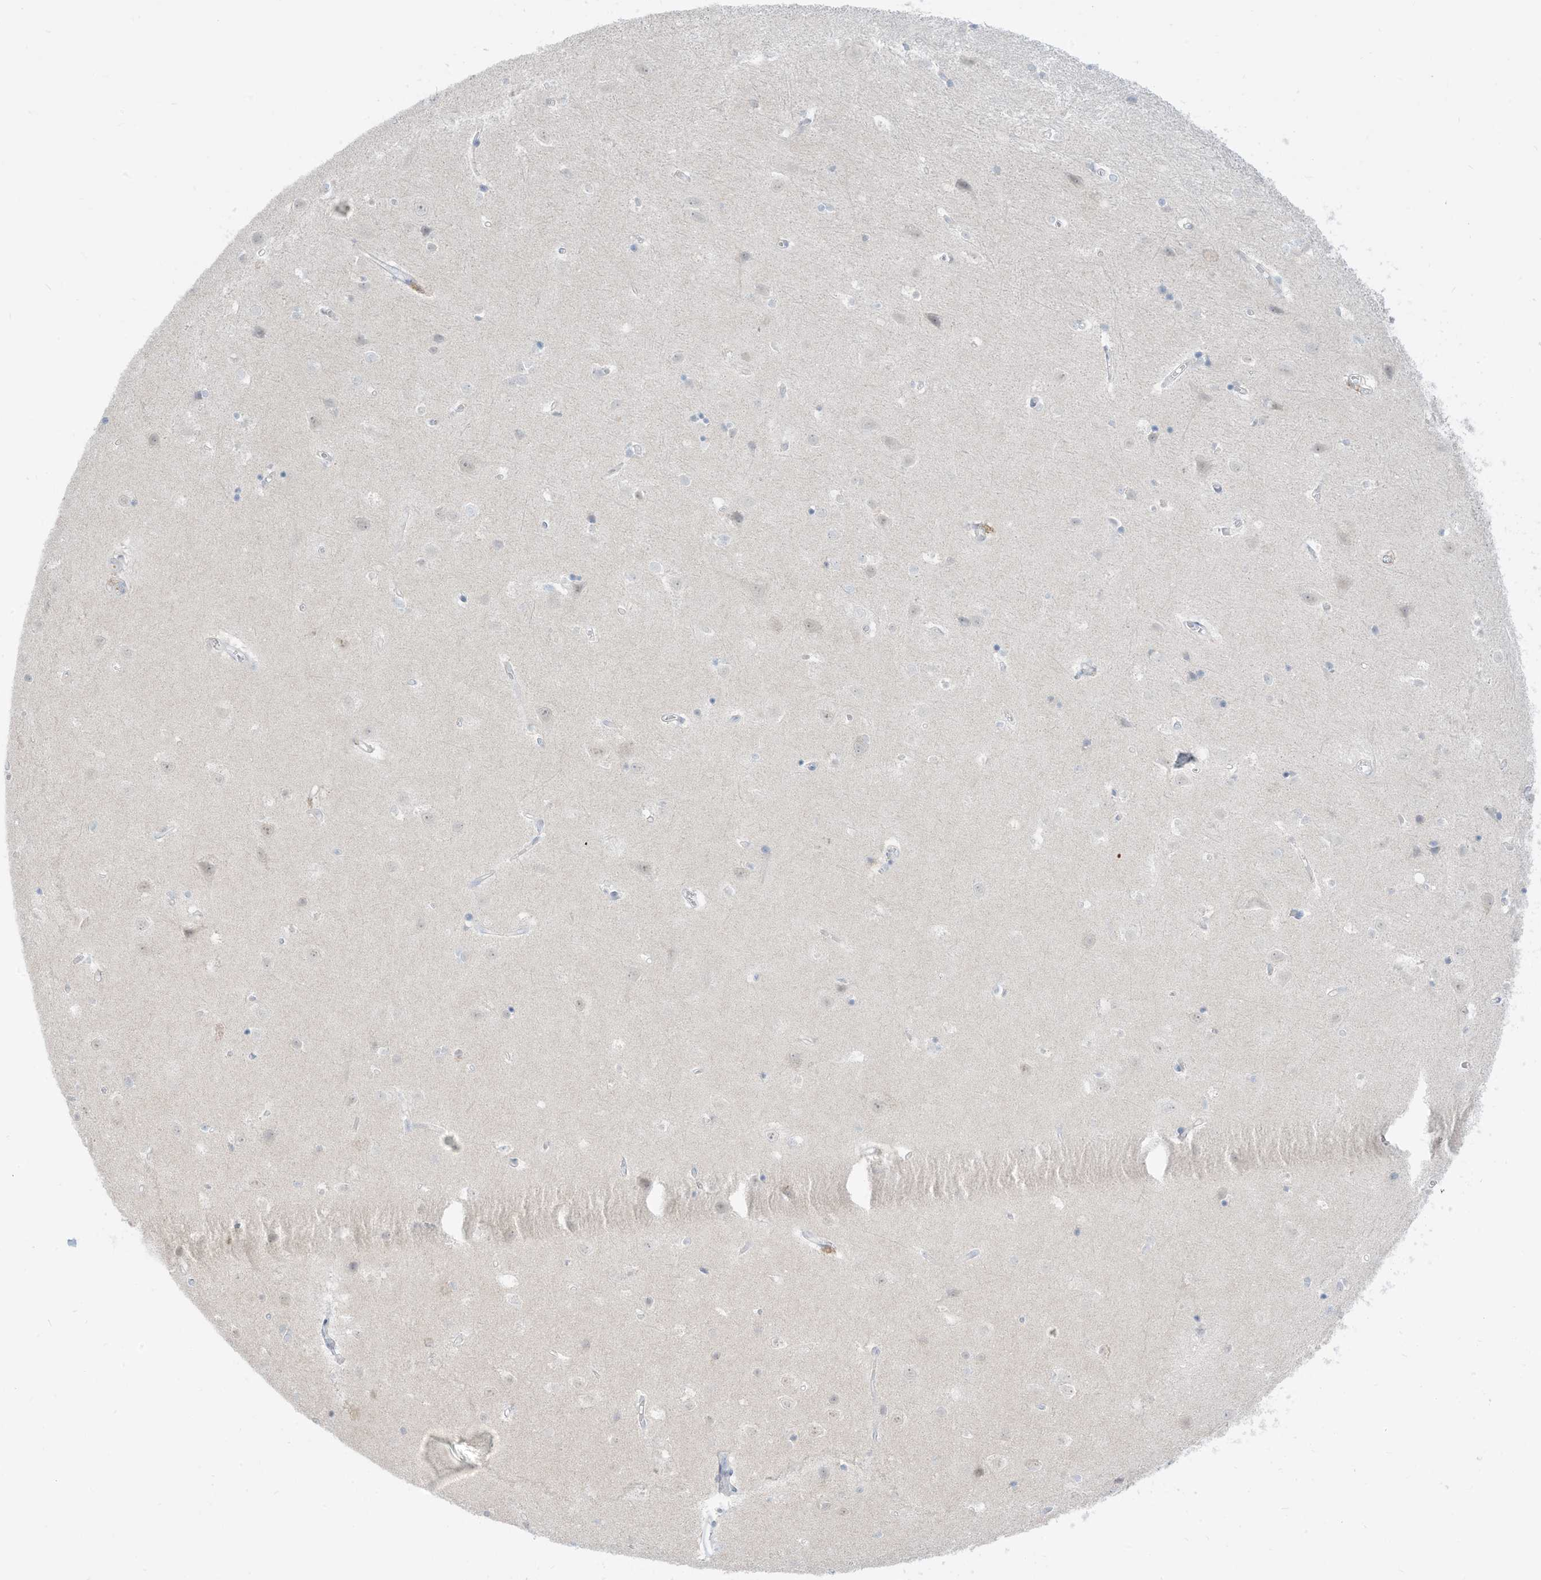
{"staining": {"intensity": "negative", "quantity": "none", "location": "none"}, "tissue": "cerebral cortex", "cell_type": "Endothelial cells", "image_type": "normal", "snomed": [{"axis": "morphology", "description": "Normal tissue, NOS"}, {"axis": "topography", "description": "Cerebral cortex"}], "caption": "DAB immunohistochemical staining of normal cerebral cortex demonstrates no significant staining in endothelial cells.", "gene": "OGT", "patient": {"sex": "male", "age": 54}}